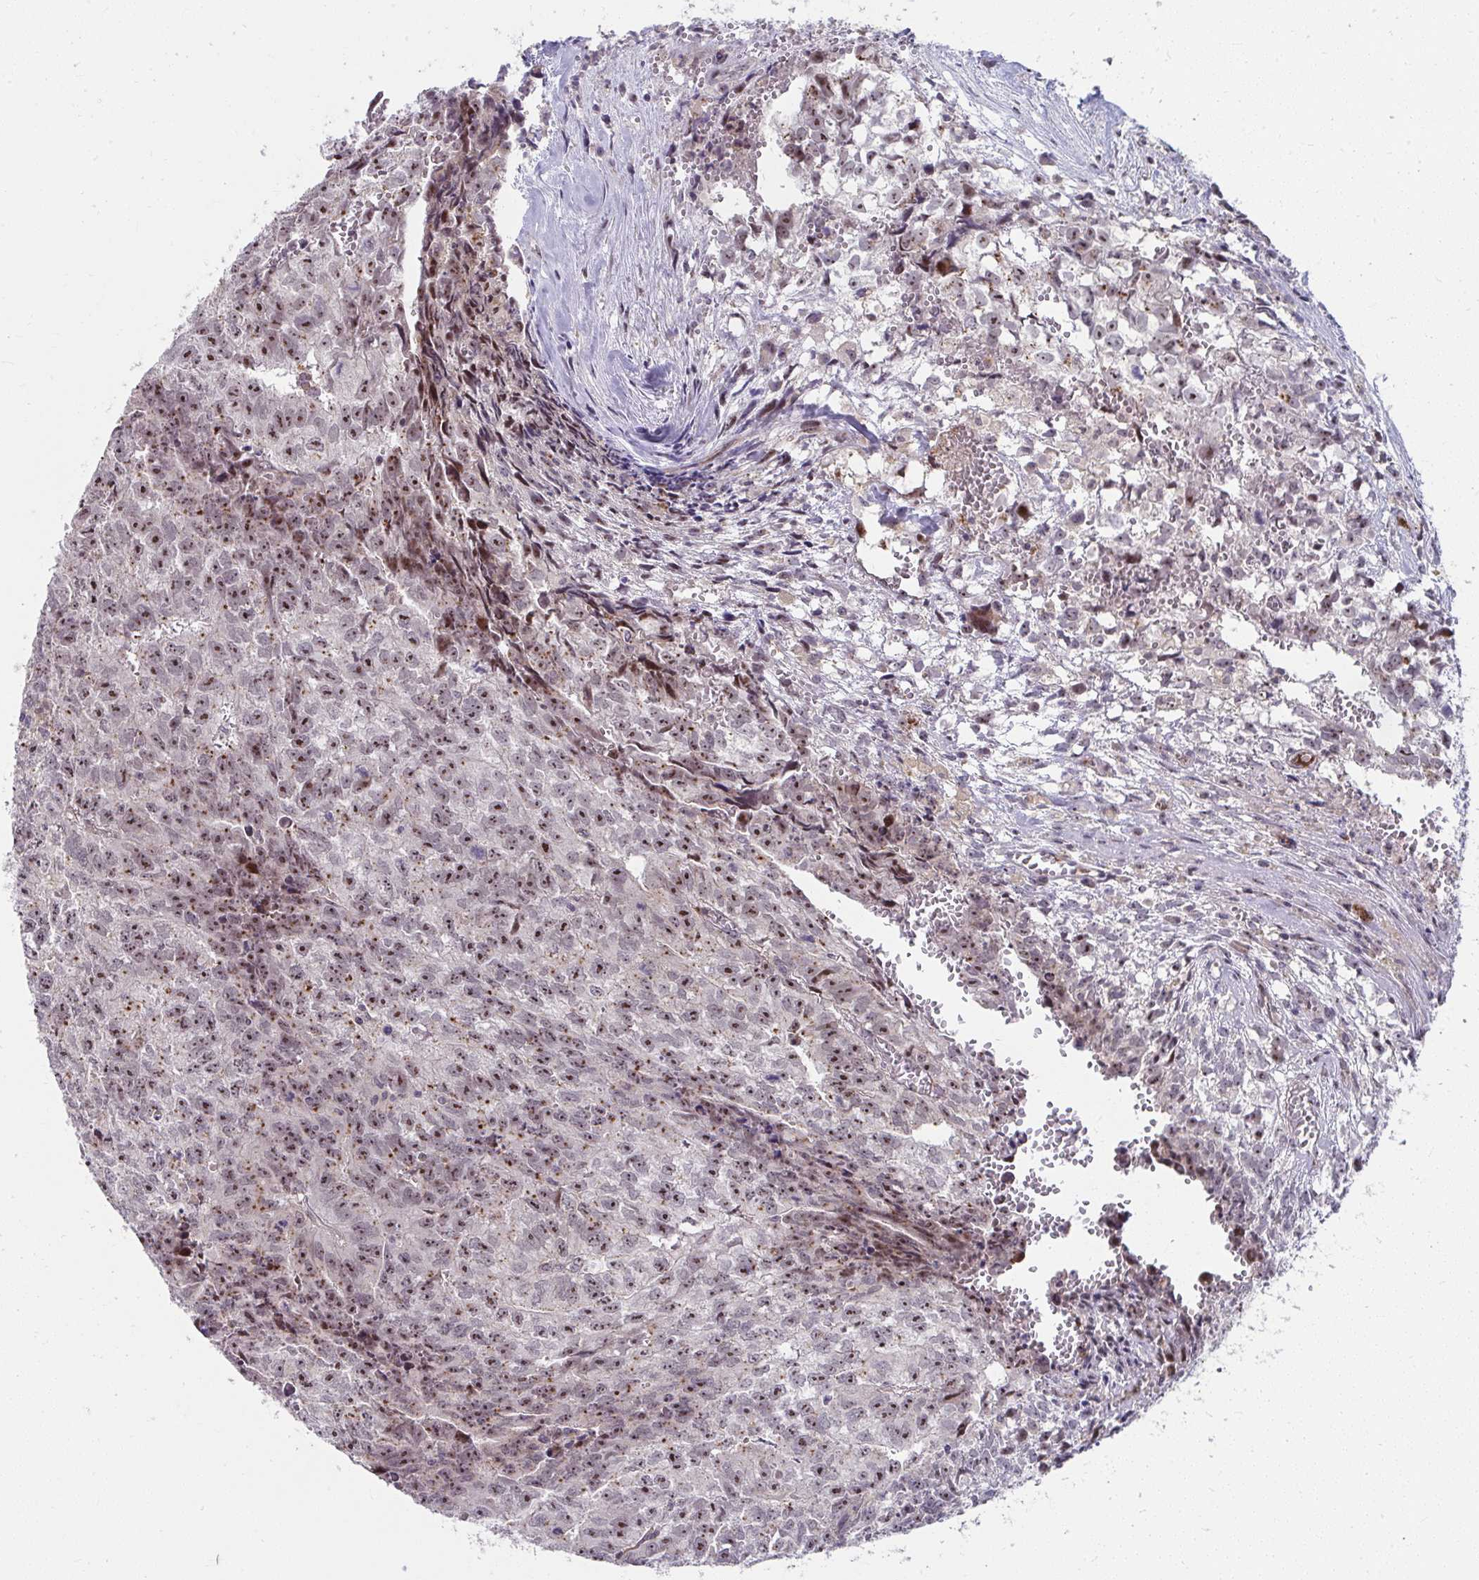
{"staining": {"intensity": "moderate", "quantity": ">75%", "location": "nuclear"}, "tissue": "testis cancer", "cell_type": "Tumor cells", "image_type": "cancer", "snomed": [{"axis": "morphology", "description": "Carcinoma, Embryonal, NOS"}, {"axis": "morphology", "description": "Teratoma, malignant, NOS"}, {"axis": "topography", "description": "Testis"}], "caption": "Approximately >75% of tumor cells in malignant teratoma (testis) reveal moderate nuclear protein expression as visualized by brown immunohistochemical staining.", "gene": "MUS81", "patient": {"sex": "male", "age": 24}}